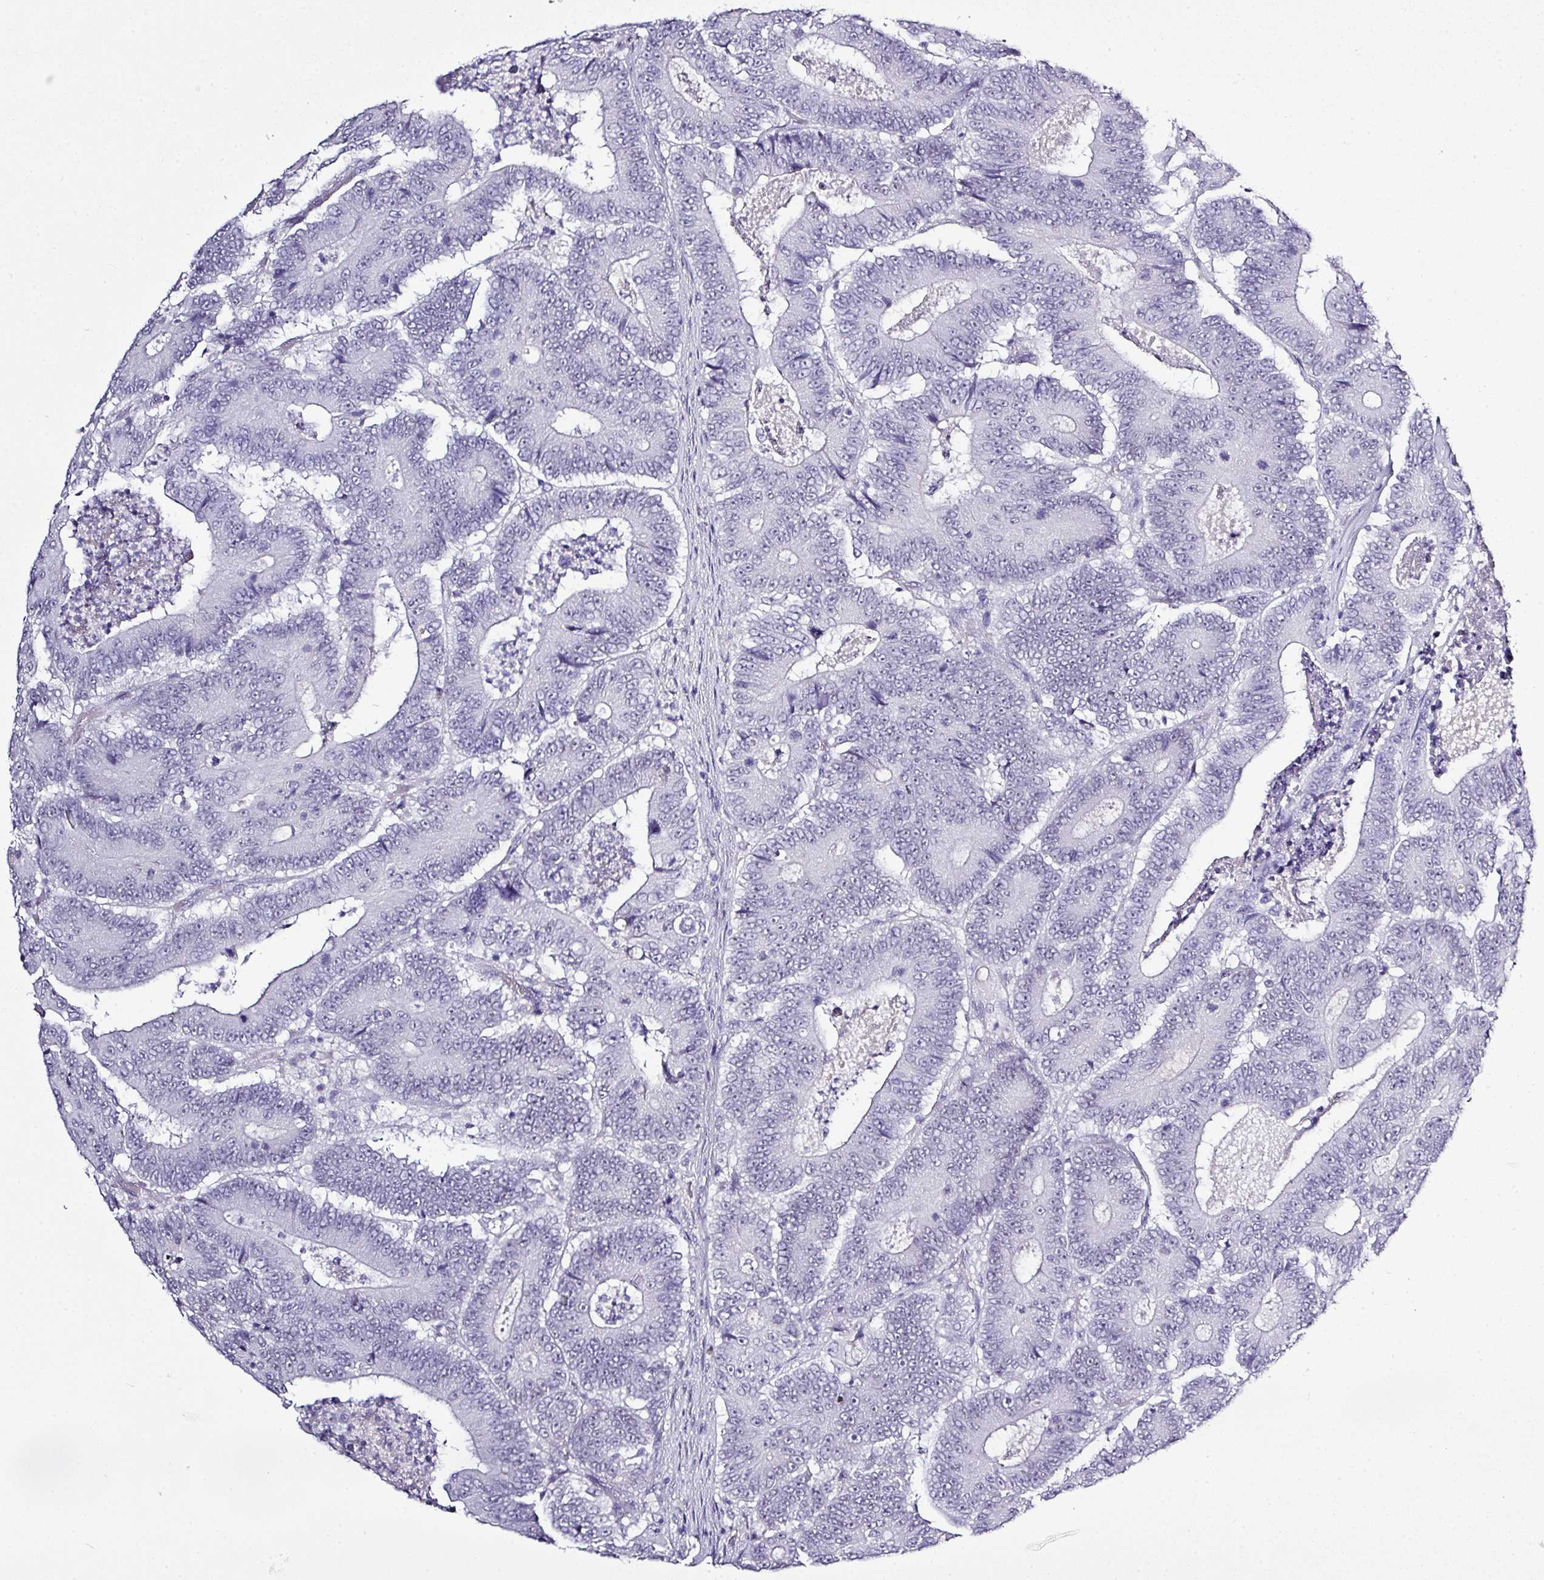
{"staining": {"intensity": "negative", "quantity": "none", "location": "none"}, "tissue": "colorectal cancer", "cell_type": "Tumor cells", "image_type": "cancer", "snomed": [{"axis": "morphology", "description": "Adenocarcinoma, NOS"}, {"axis": "topography", "description": "Colon"}], "caption": "Tumor cells show no significant protein positivity in colorectal cancer.", "gene": "BCL11A", "patient": {"sex": "male", "age": 83}}